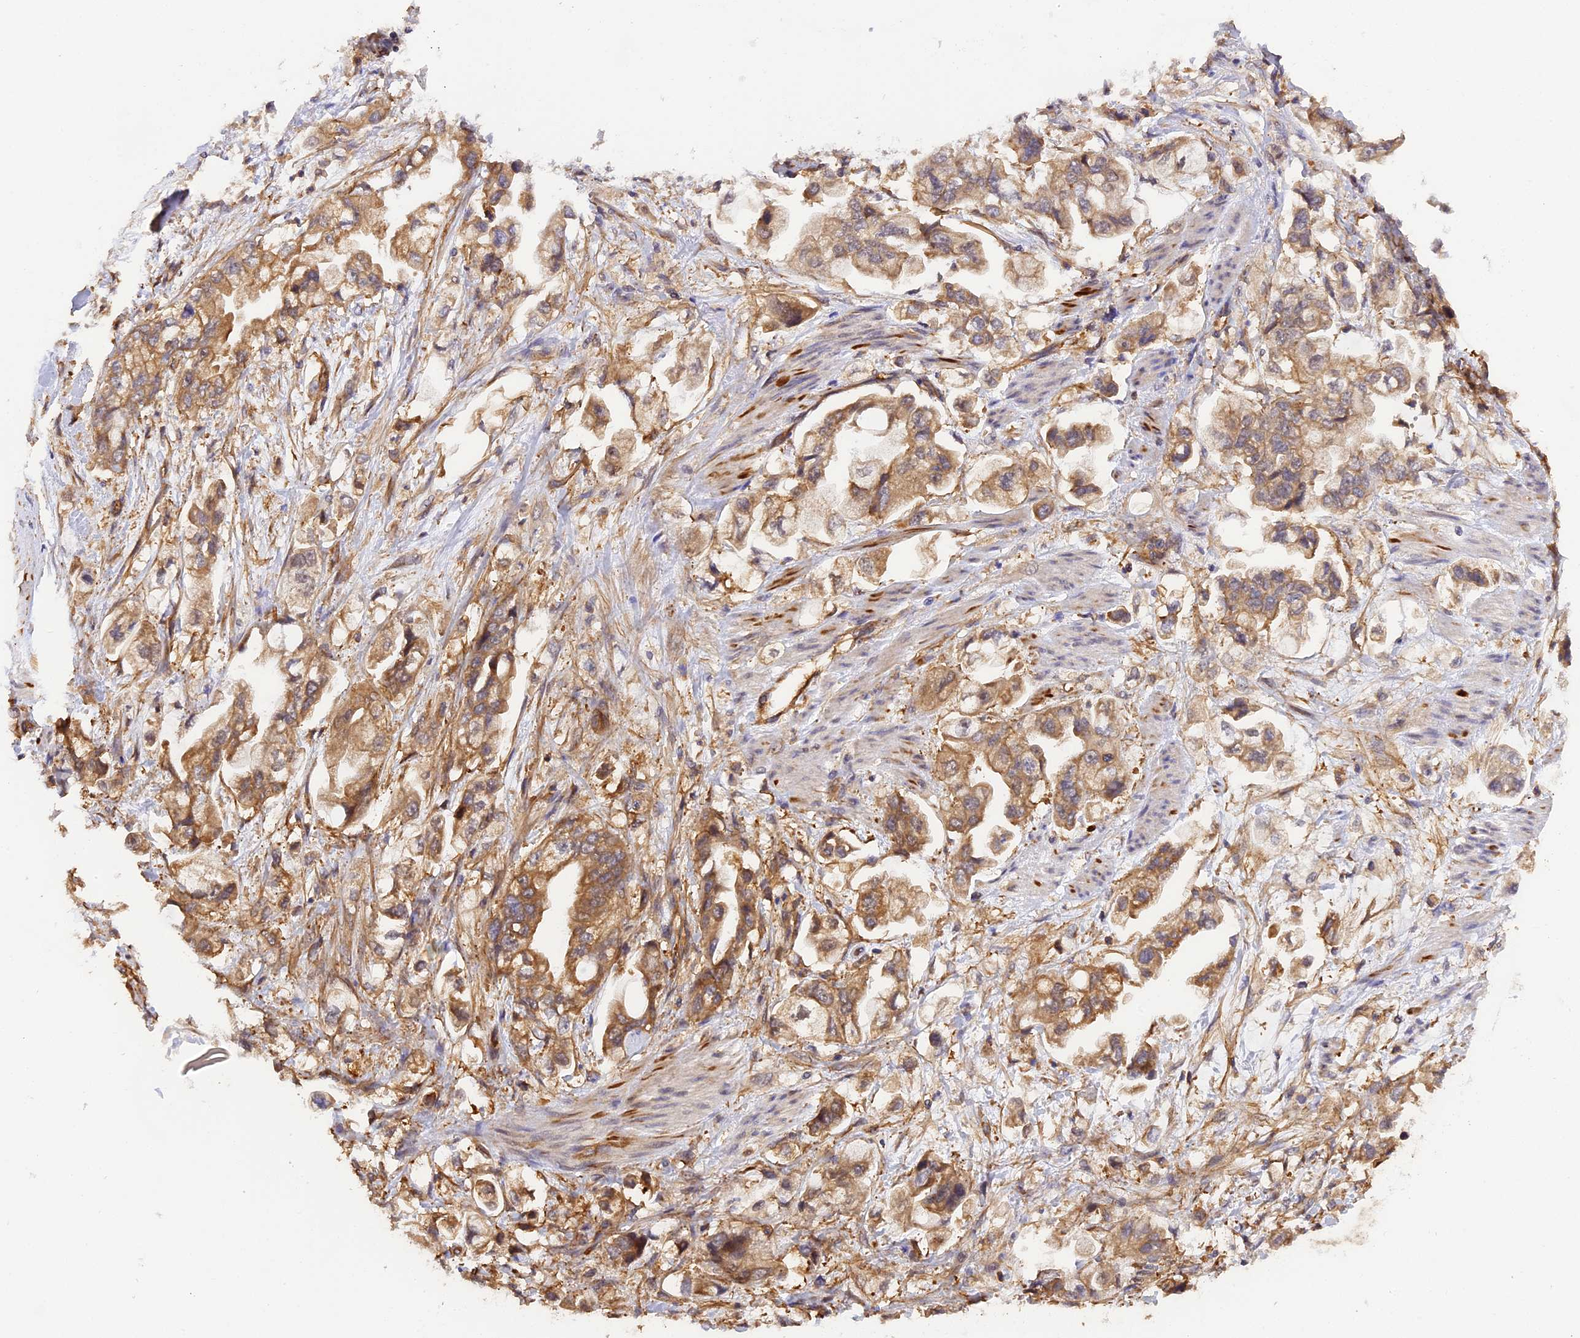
{"staining": {"intensity": "moderate", "quantity": ">75%", "location": "cytoplasmic/membranous"}, "tissue": "stomach cancer", "cell_type": "Tumor cells", "image_type": "cancer", "snomed": [{"axis": "morphology", "description": "Adenocarcinoma, NOS"}, {"axis": "topography", "description": "Stomach"}], "caption": "Immunohistochemical staining of adenocarcinoma (stomach) displays medium levels of moderate cytoplasmic/membranous protein expression in approximately >75% of tumor cells. The protein is stained brown, and the nuclei are stained in blue (DAB (3,3'-diaminobenzidine) IHC with brightfield microscopy, high magnification).", "gene": "C5orf22", "patient": {"sex": "male", "age": 62}}